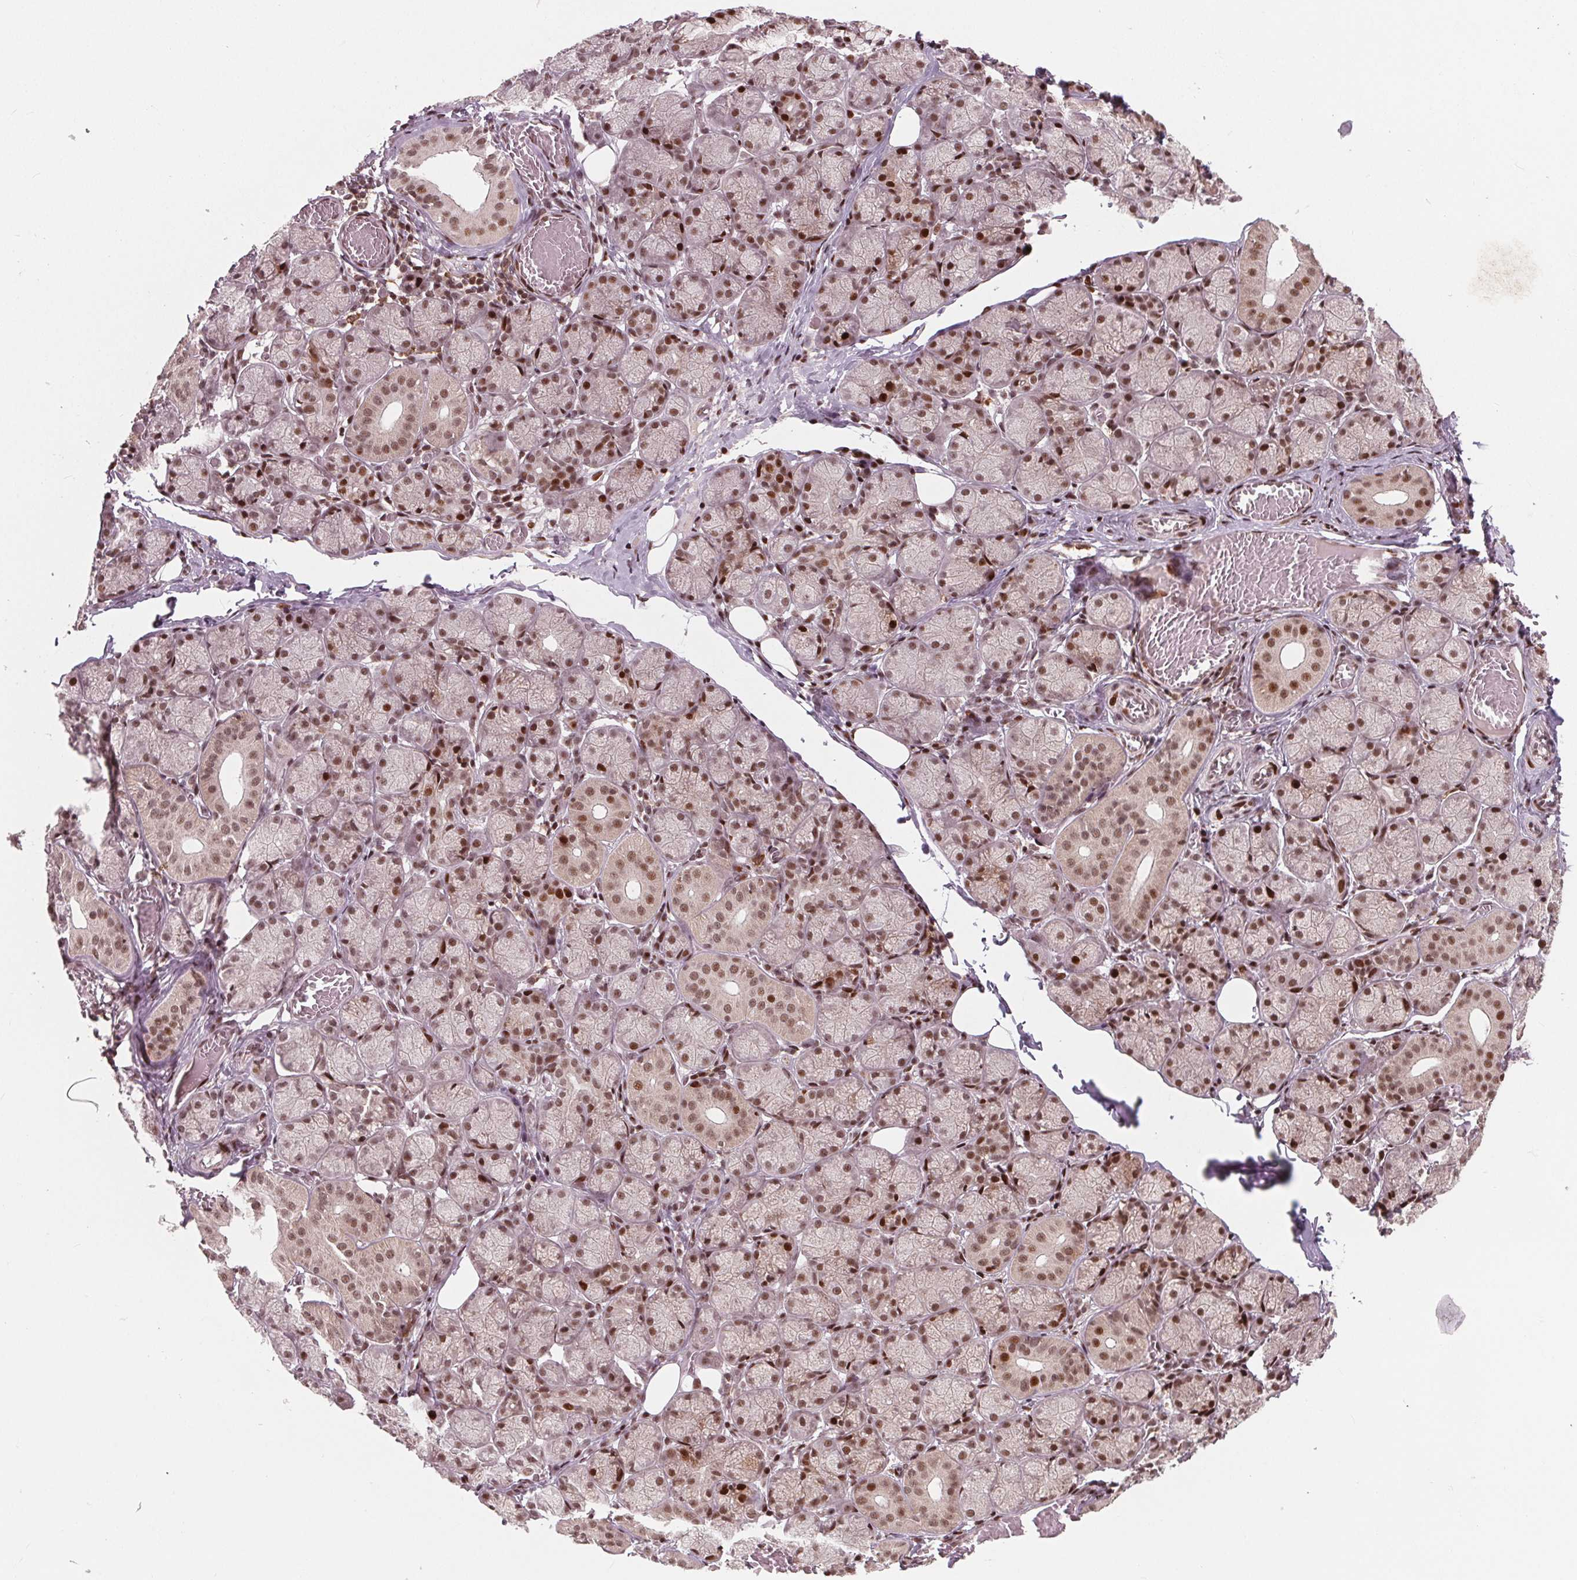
{"staining": {"intensity": "strong", "quantity": ">75%", "location": "nuclear"}, "tissue": "salivary gland", "cell_type": "Glandular cells", "image_type": "normal", "snomed": [{"axis": "morphology", "description": "Normal tissue, NOS"}, {"axis": "topography", "description": "Salivary gland"}, {"axis": "topography", "description": "Peripheral nerve tissue"}], "caption": "Unremarkable salivary gland demonstrates strong nuclear expression in about >75% of glandular cells, visualized by immunohistochemistry. Using DAB (3,3'-diaminobenzidine) (brown) and hematoxylin (blue) stains, captured at high magnification using brightfield microscopy.", "gene": "SNRNP35", "patient": {"sex": "female", "age": 24}}